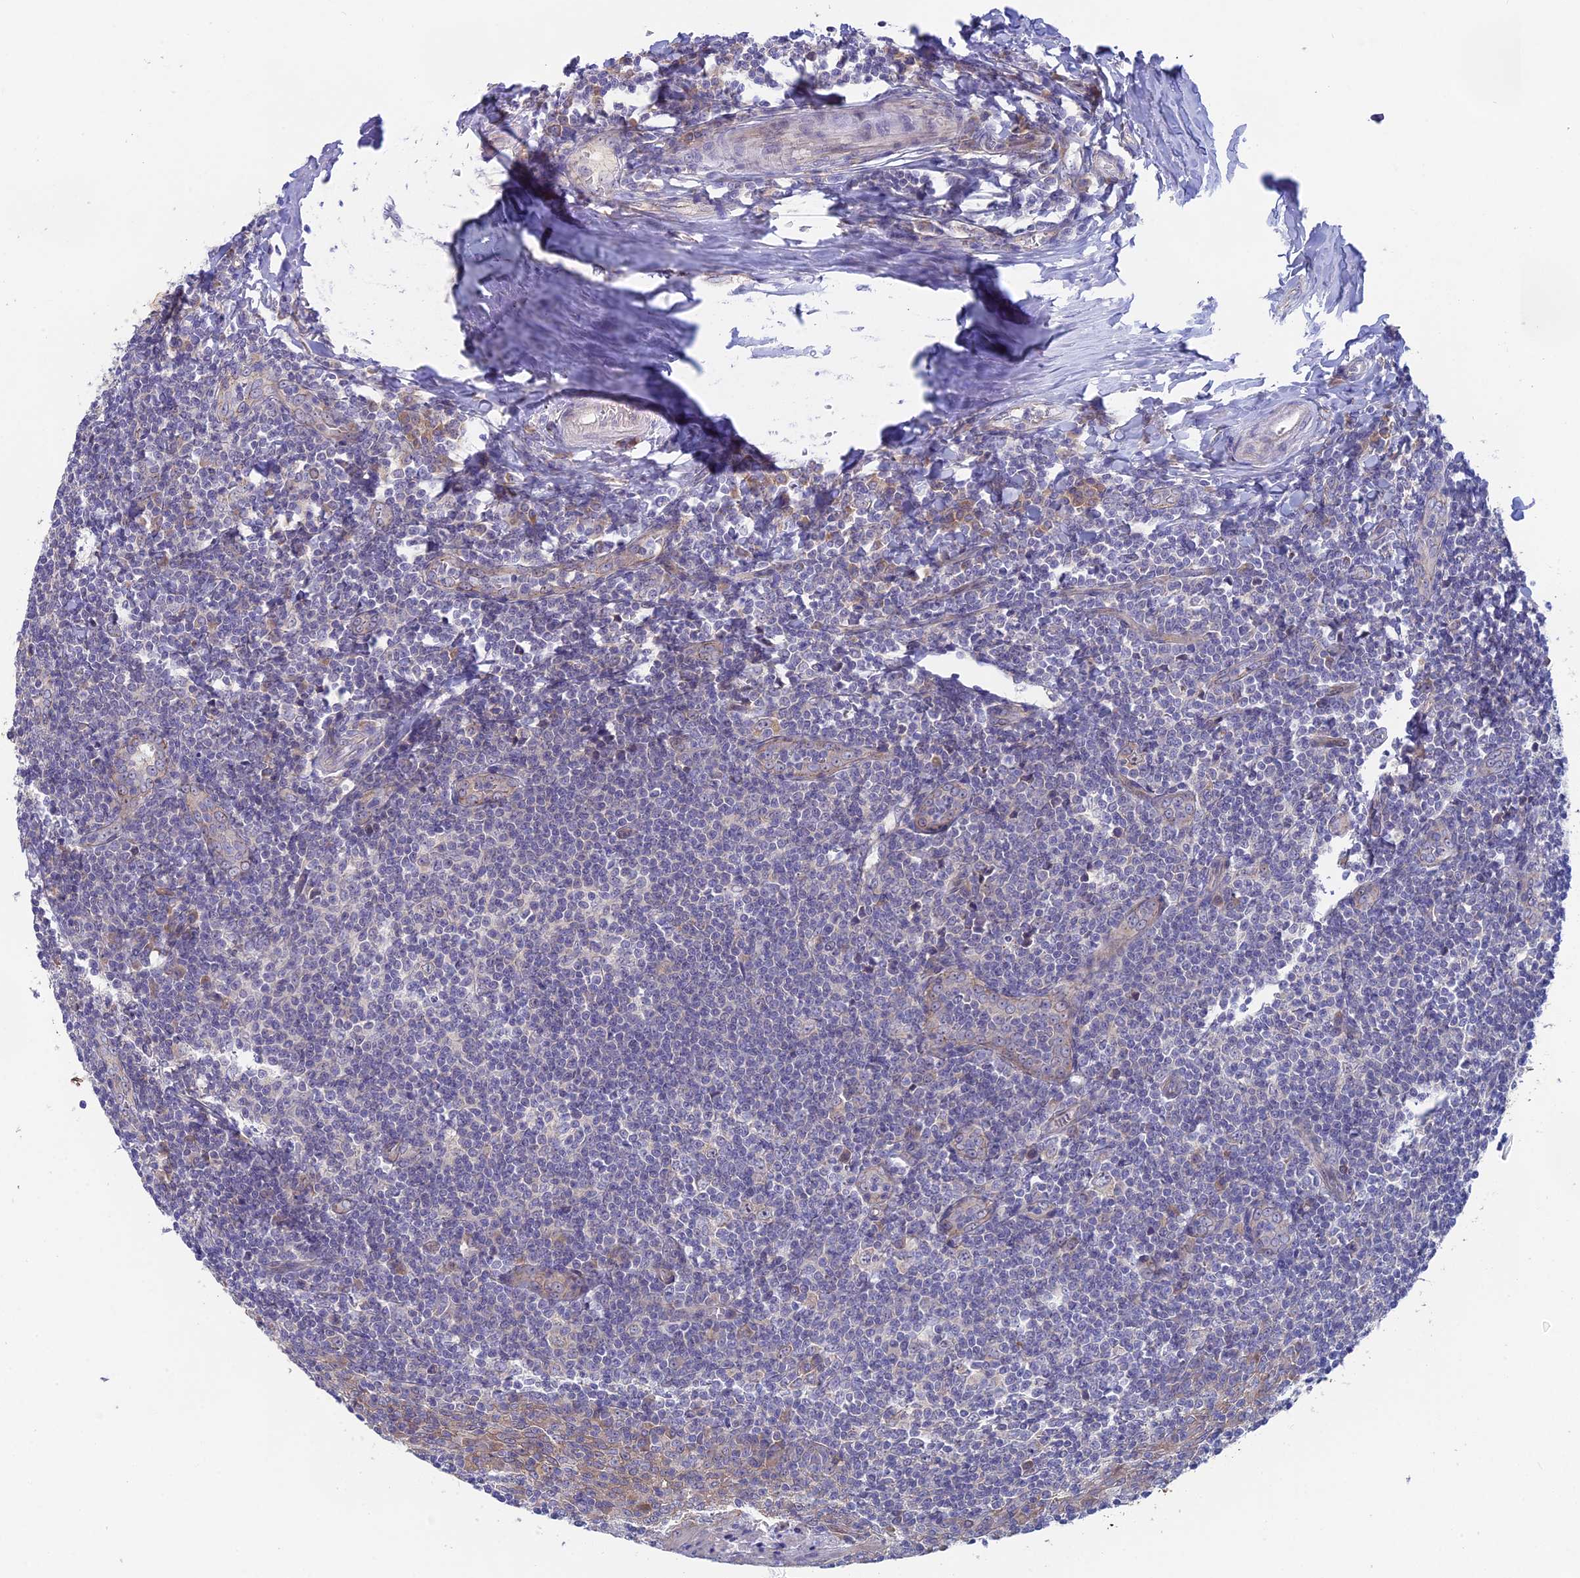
{"staining": {"intensity": "weak", "quantity": "<25%", "location": "cytoplasmic/membranous"}, "tissue": "tonsil", "cell_type": "Germinal center cells", "image_type": "normal", "snomed": [{"axis": "morphology", "description": "Normal tissue, NOS"}, {"axis": "topography", "description": "Tonsil"}], "caption": "IHC photomicrograph of normal tonsil: human tonsil stained with DAB demonstrates no significant protein staining in germinal center cells.", "gene": "TENT4B", "patient": {"sex": "male", "age": 27}}